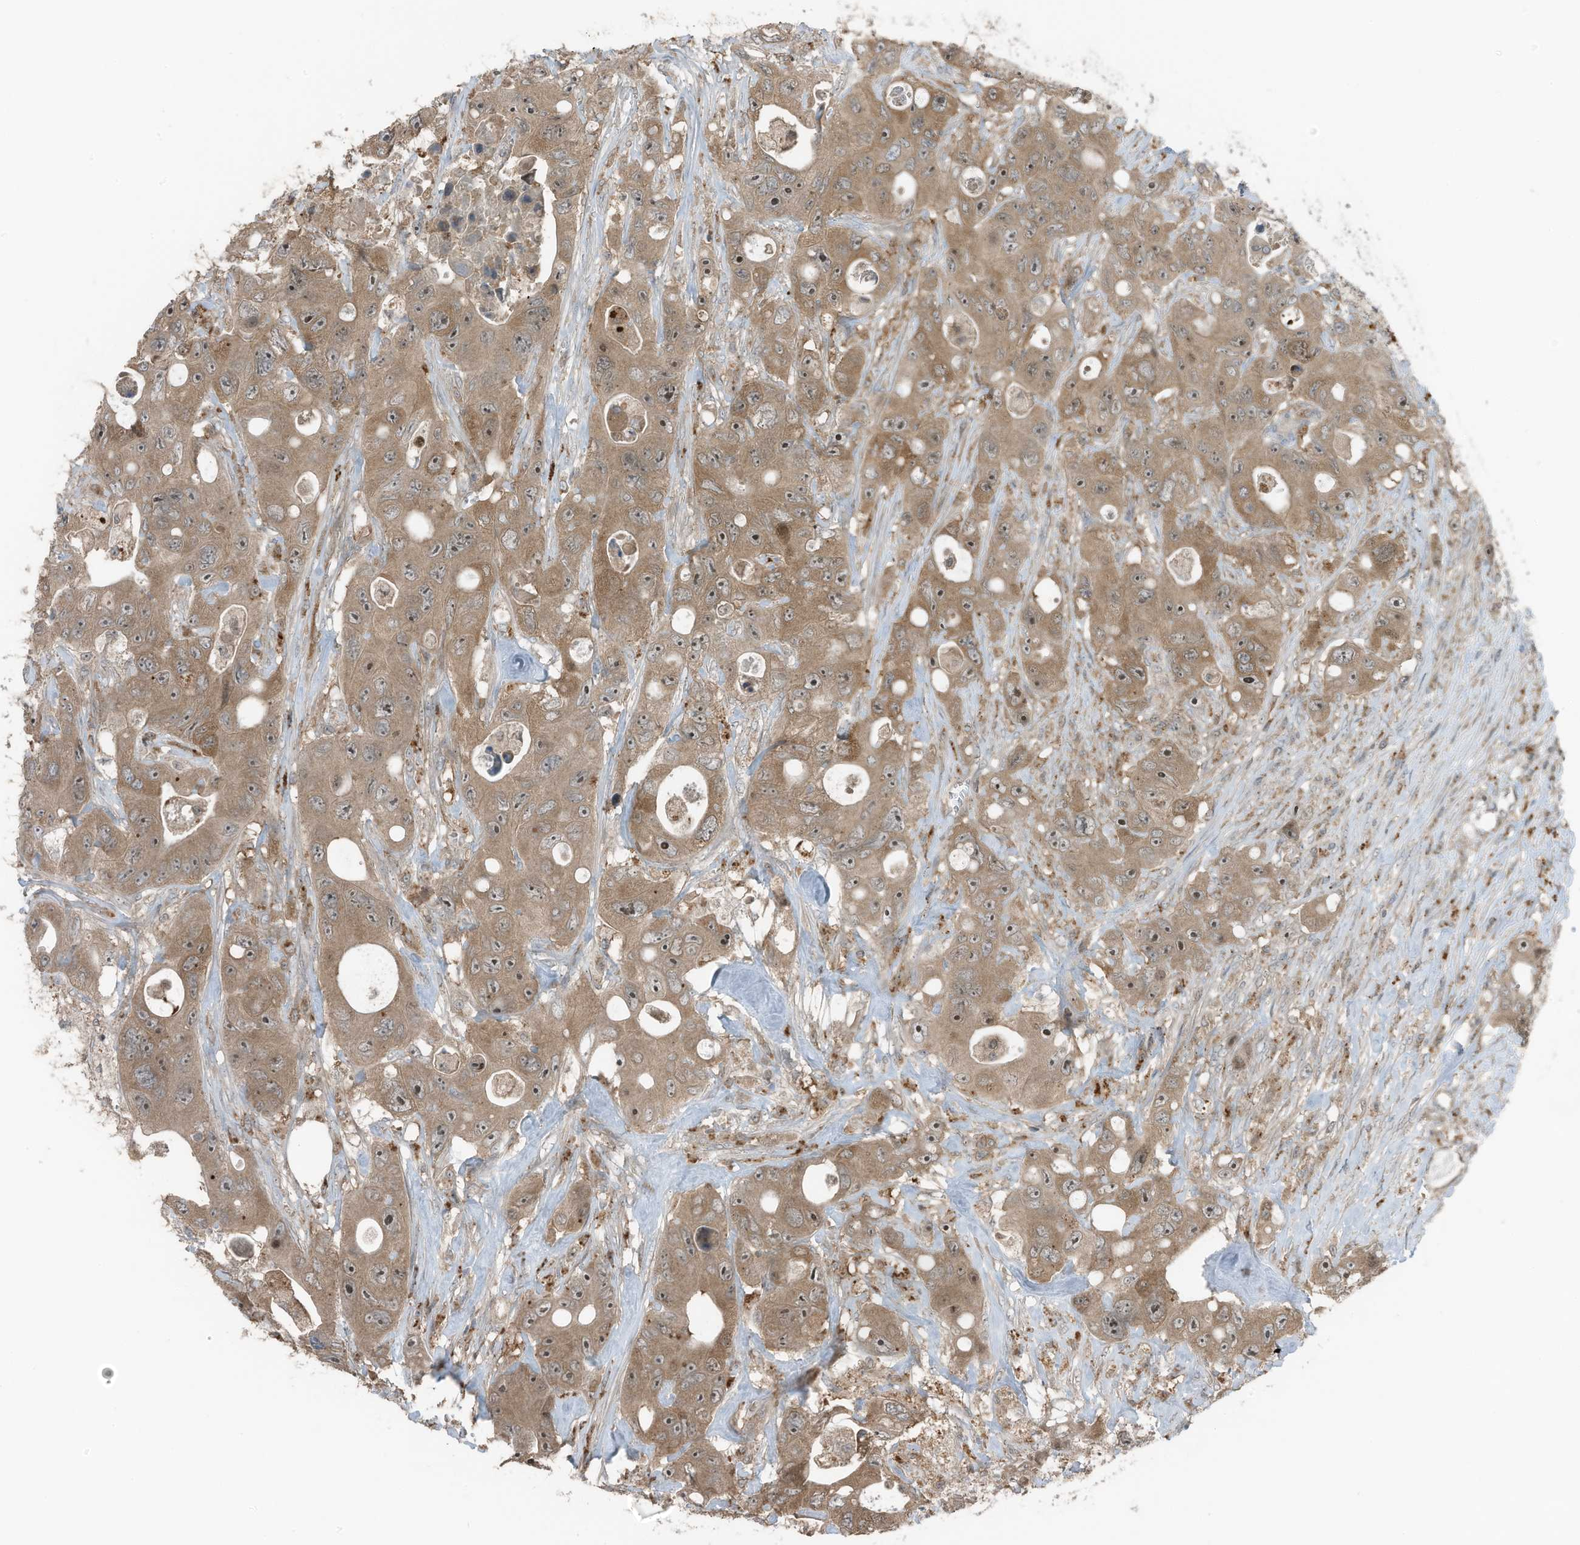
{"staining": {"intensity": "moderate", "quantity": ">75%", "location": "cytoplasmic/membranous,nuclear"}, "tissue": "colorectal cancer", "cell_type": "Tumor cells", "image_type": "cancer", "snomed": [{"axis": "morphology", "description": "Adenocarcinoma, NOS"}, {"axis": "topography", "description": "Colon"}], "caption": "Human colorectal adenocarcinoma stained for a protein (brown) displays moderate cytoplasmic/membranous and nuclear positive staining in approximately >75% of tumor cells.", "gene": "TXNDC9", "patient": {"sex": "female", "age": 46}}